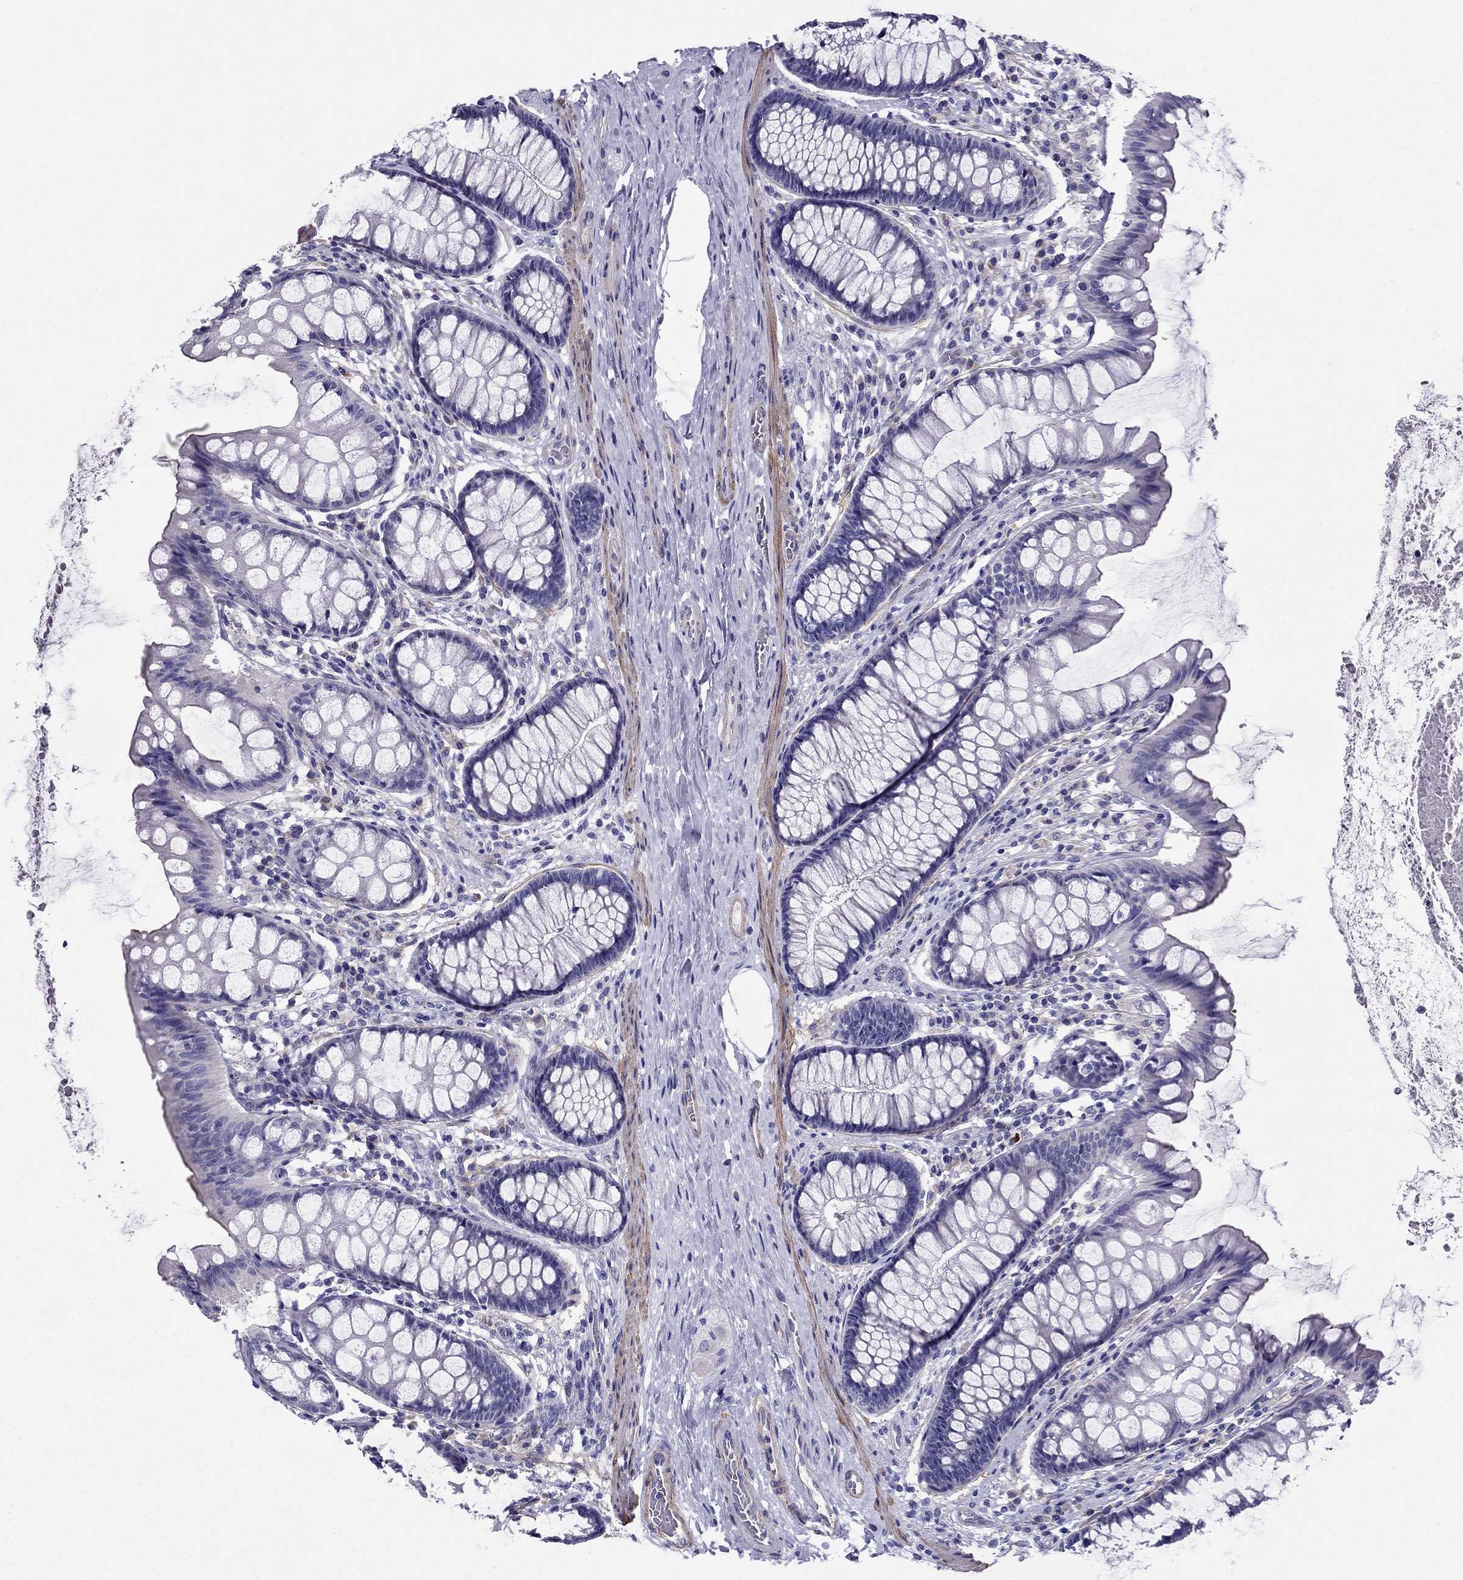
{"staining": {"intensity": "negative", "quantity": "none", "location": "none"}, "tissue": "colon", "cell_type": "Endothelial cells", "image_type": "normal", "snomed": [{"axis": "morphology", "description": "Normal tissue, NOS"}, {"axis": "topography", "description": "Colon"}], "caption": "This micrograph is of unremarkable colon stained with IHC to label a protein in brown with the nuclei are counter-stained blue. There is no positivity in endothelial cells.", "gene": "GPR50", "patient": {"sex": "female", "age": 65}}